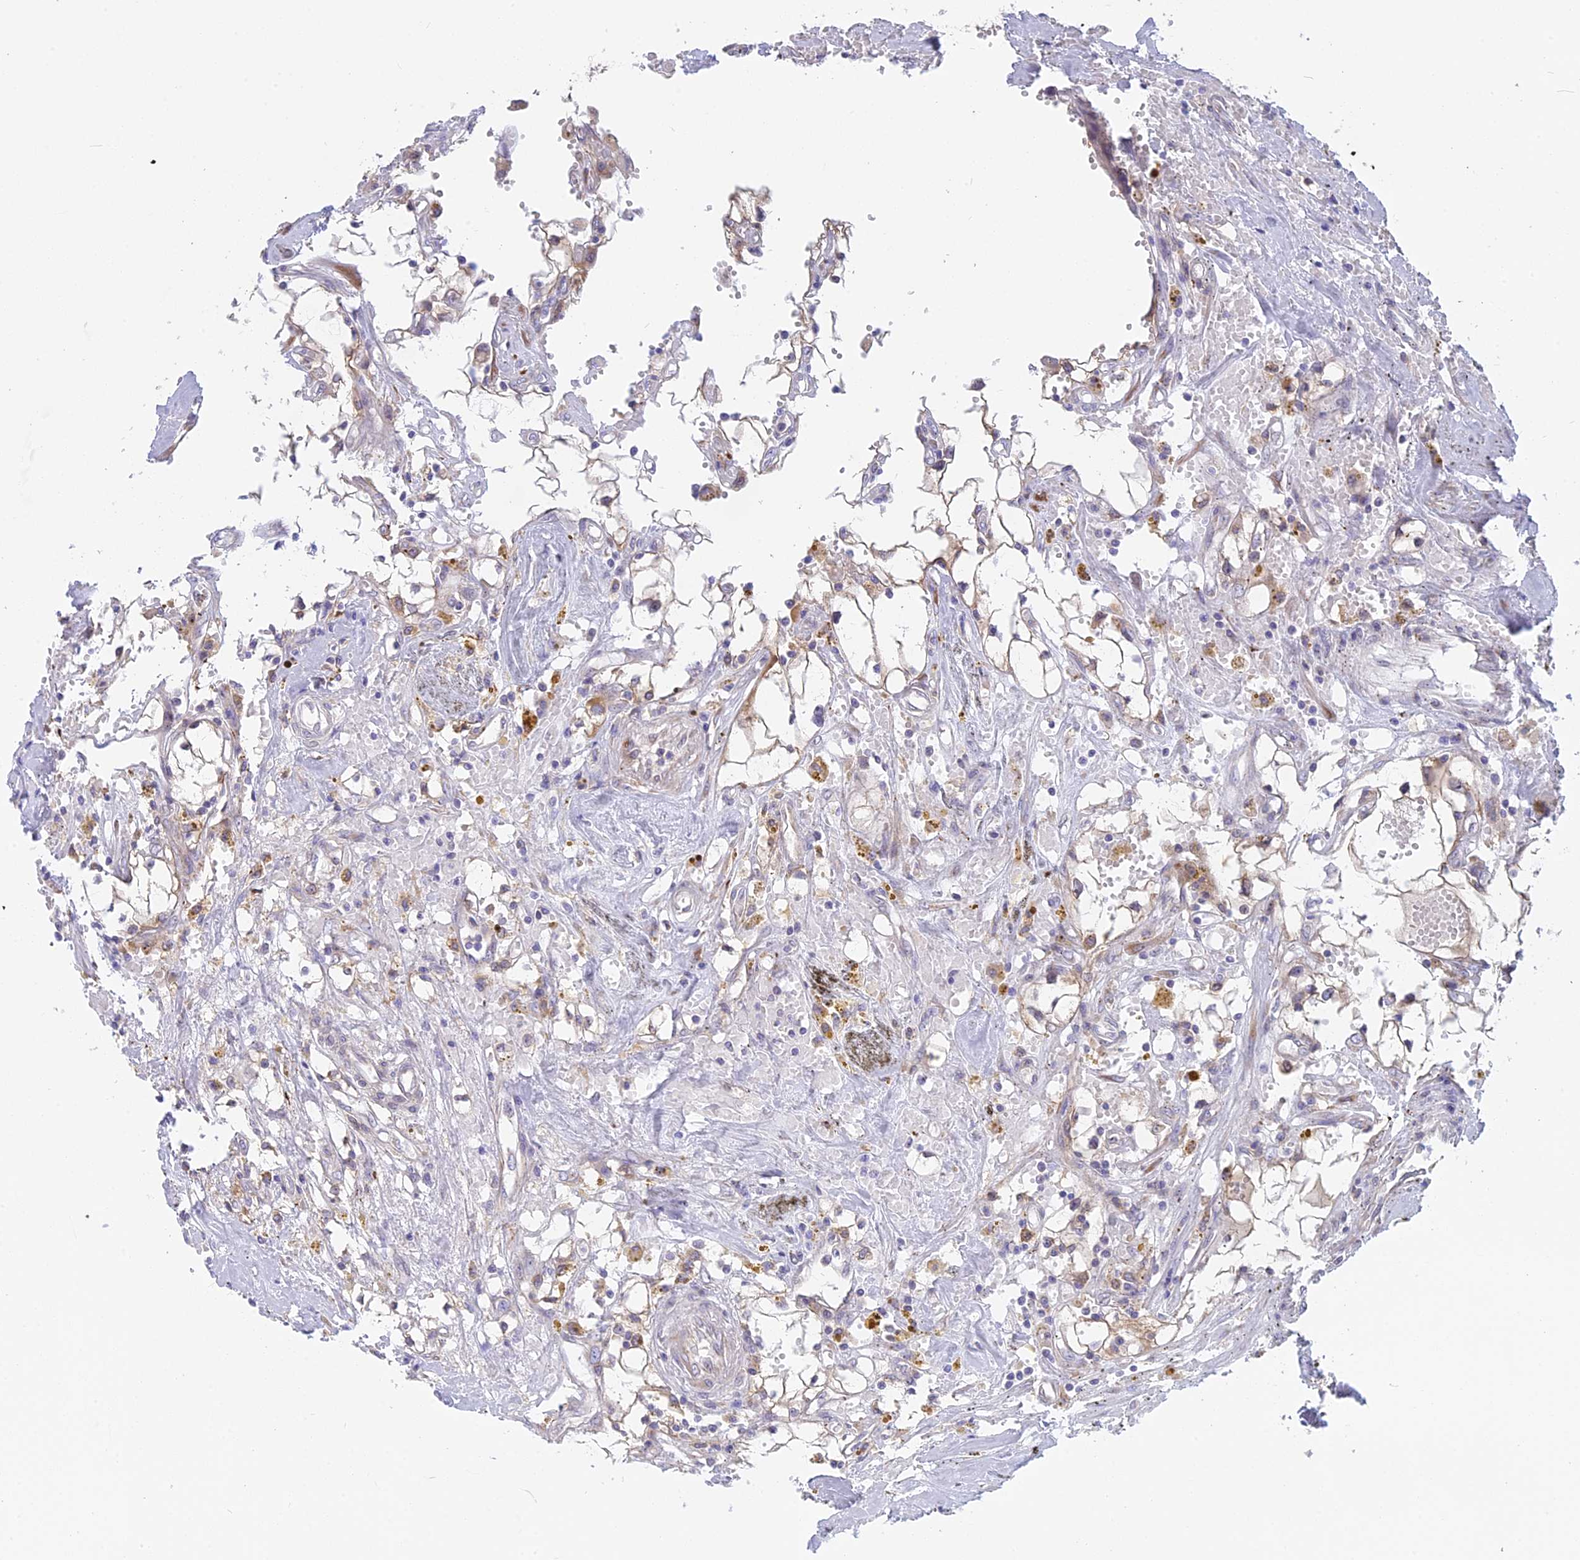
{"staining": {"intensity": "weak", "quantity": "<25%", "location": "cytoplasmic/membranous"}, "tissue": "renal cancer", "cell_type": "Tumor cells", "image_type": "cancer", "snomed": [{"axis": "morphology", "description": "Adenocarcinoma, NOS"}, {"axis": "topography", "description": "Kidney"}], "caption": "This is a photomicrograph of IHC staining of renal cancer, which shows no expression in tumor cells.", "gene": "TLCD1", "patient": {"sex": "male", "age": 56}}